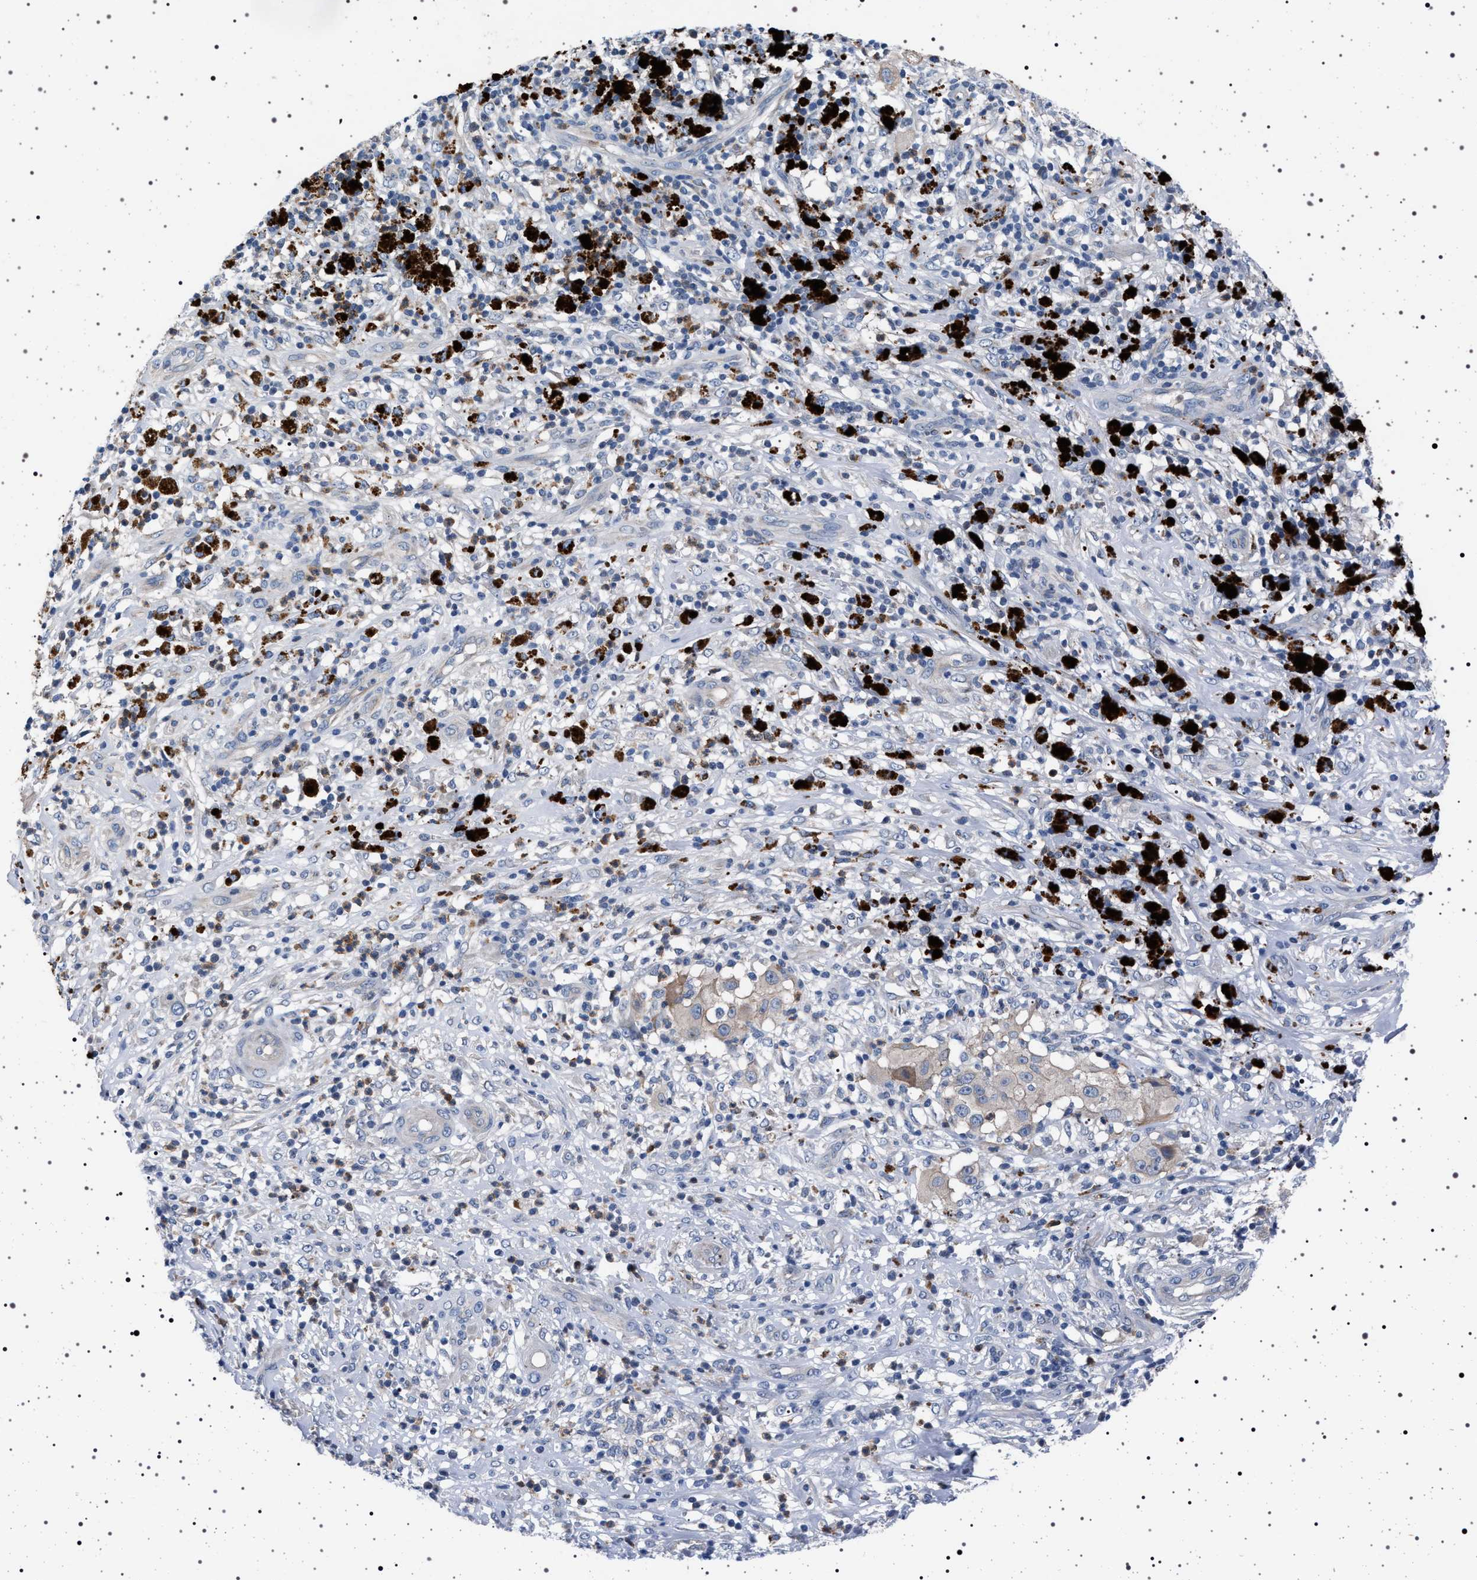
{"staining": {"intensity": "negative", "quantity": "none", "location": "none"}, "tissue": "melanoma", "cell_type": "Tumor cells", "image_type": "cancer", "snomed": [{"axis": "morphology", "description": "Necrosis, NOS"}, {"axis": "morphology", "description": "Malignant melanoma, NOS"}, {"axis": "topography", "description": "Skin"}], "caption": "DAB immunohistochemical staining of human malignant melanoma demonstrates no significant staining in tumor cells.", "gene": "NAT9", "patient": {"sex": "female", "age": 87}}